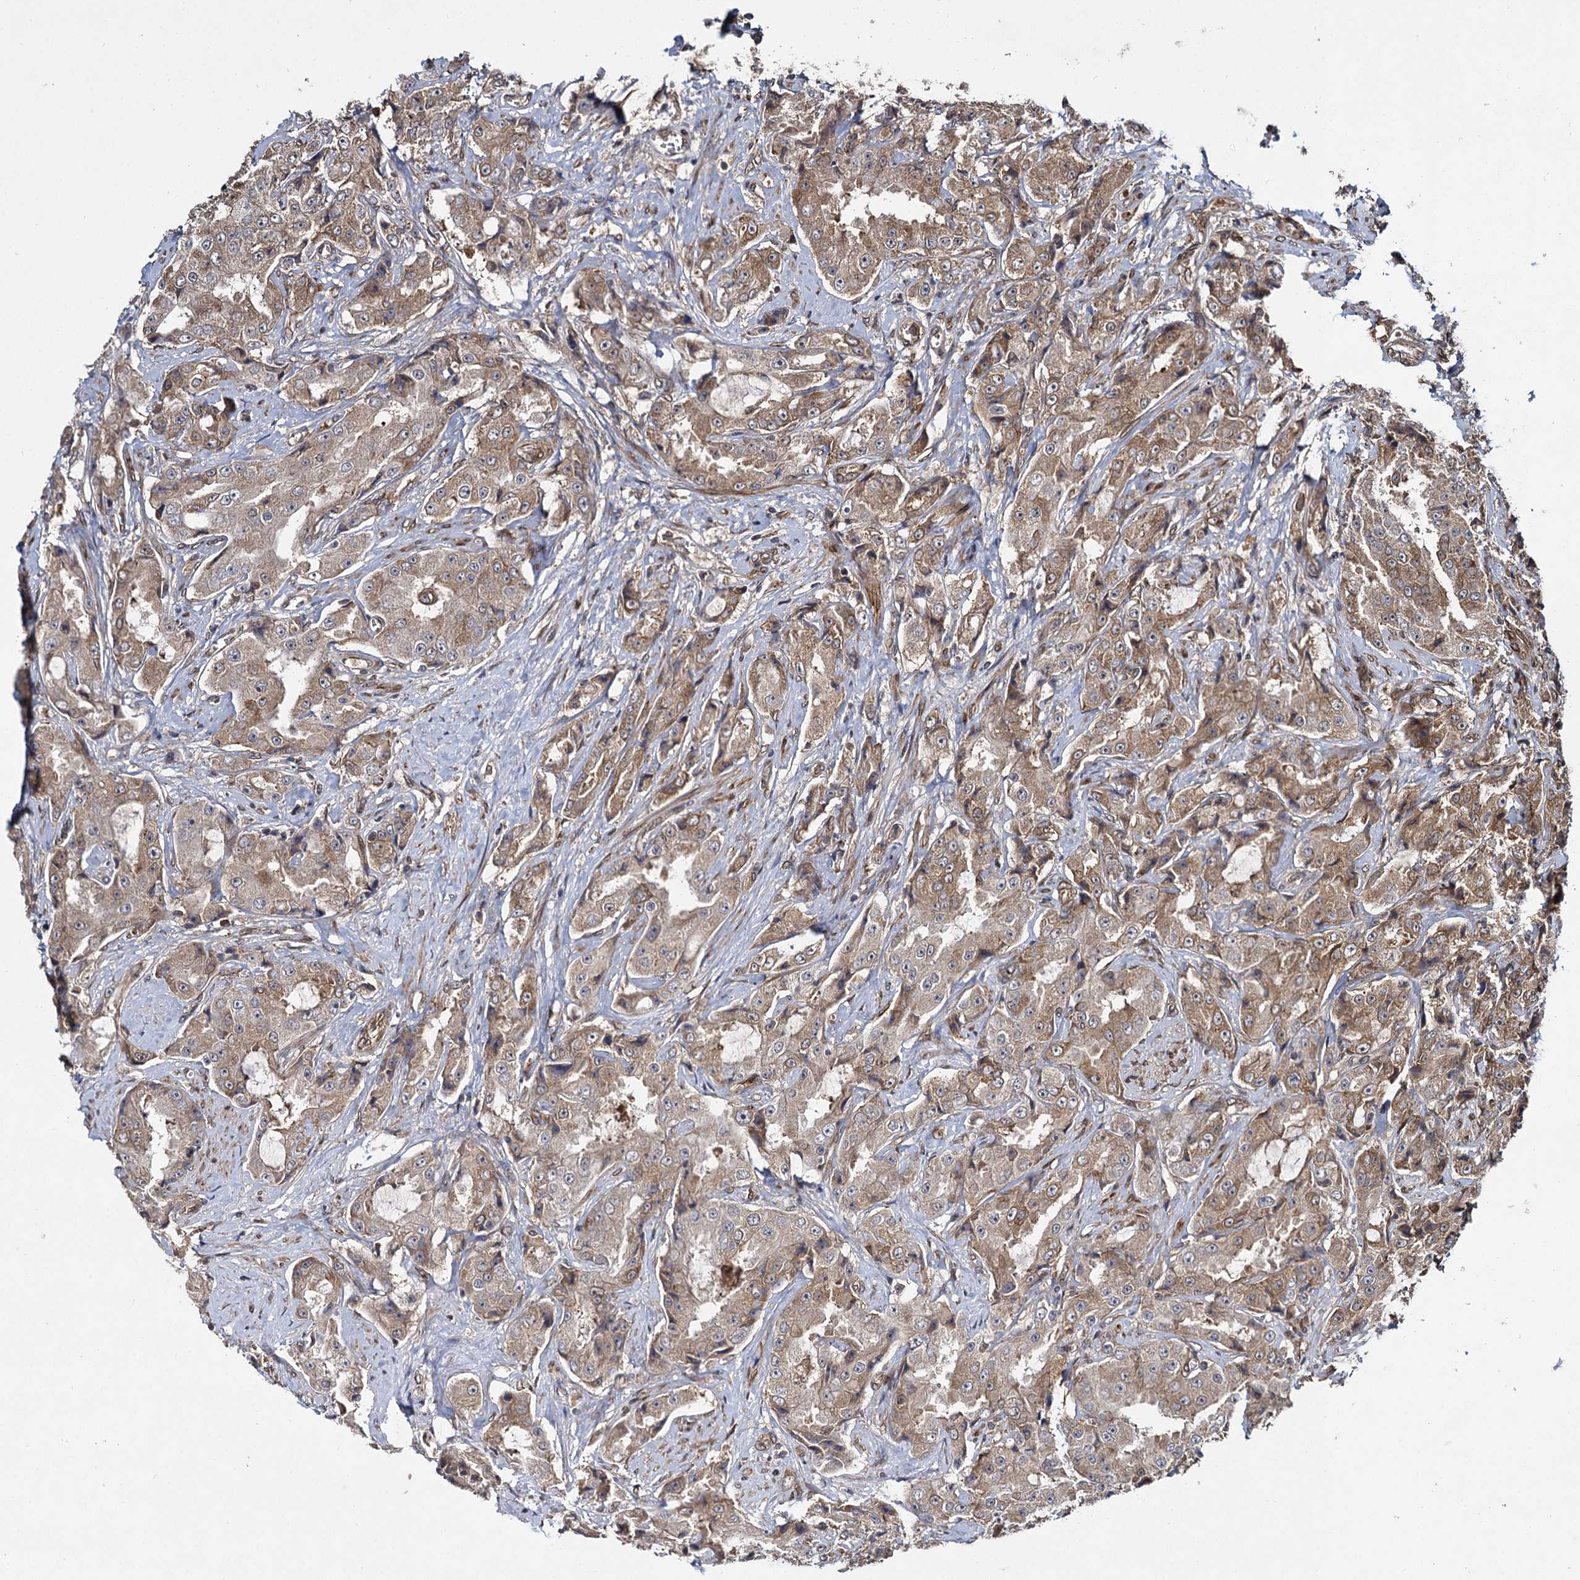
{"staining": {"intensity": "moderate", "quantity": ">75%", "location": "cytoplasmic/membranous"}, "tissue": "prostate cancer", "cell_type": "Tumor cells", "image_type": "cancer", "snomed": [{"axis": "morphology", "description": "Adenocarcinoma, High grade"}, {"axis": "topography", "description": "Prostate"}], "caption": "Protein expression analysis of human high-grade adenocarcinoma (prostate) reveals moderate cytoplasmic/membranous positivity in approximately >75% of tumor cells. (Brightfield microscopy of DAB IHC at high magnification).", "gene": "DCP1B", "patient": {"sex": "male", "age": 73}}